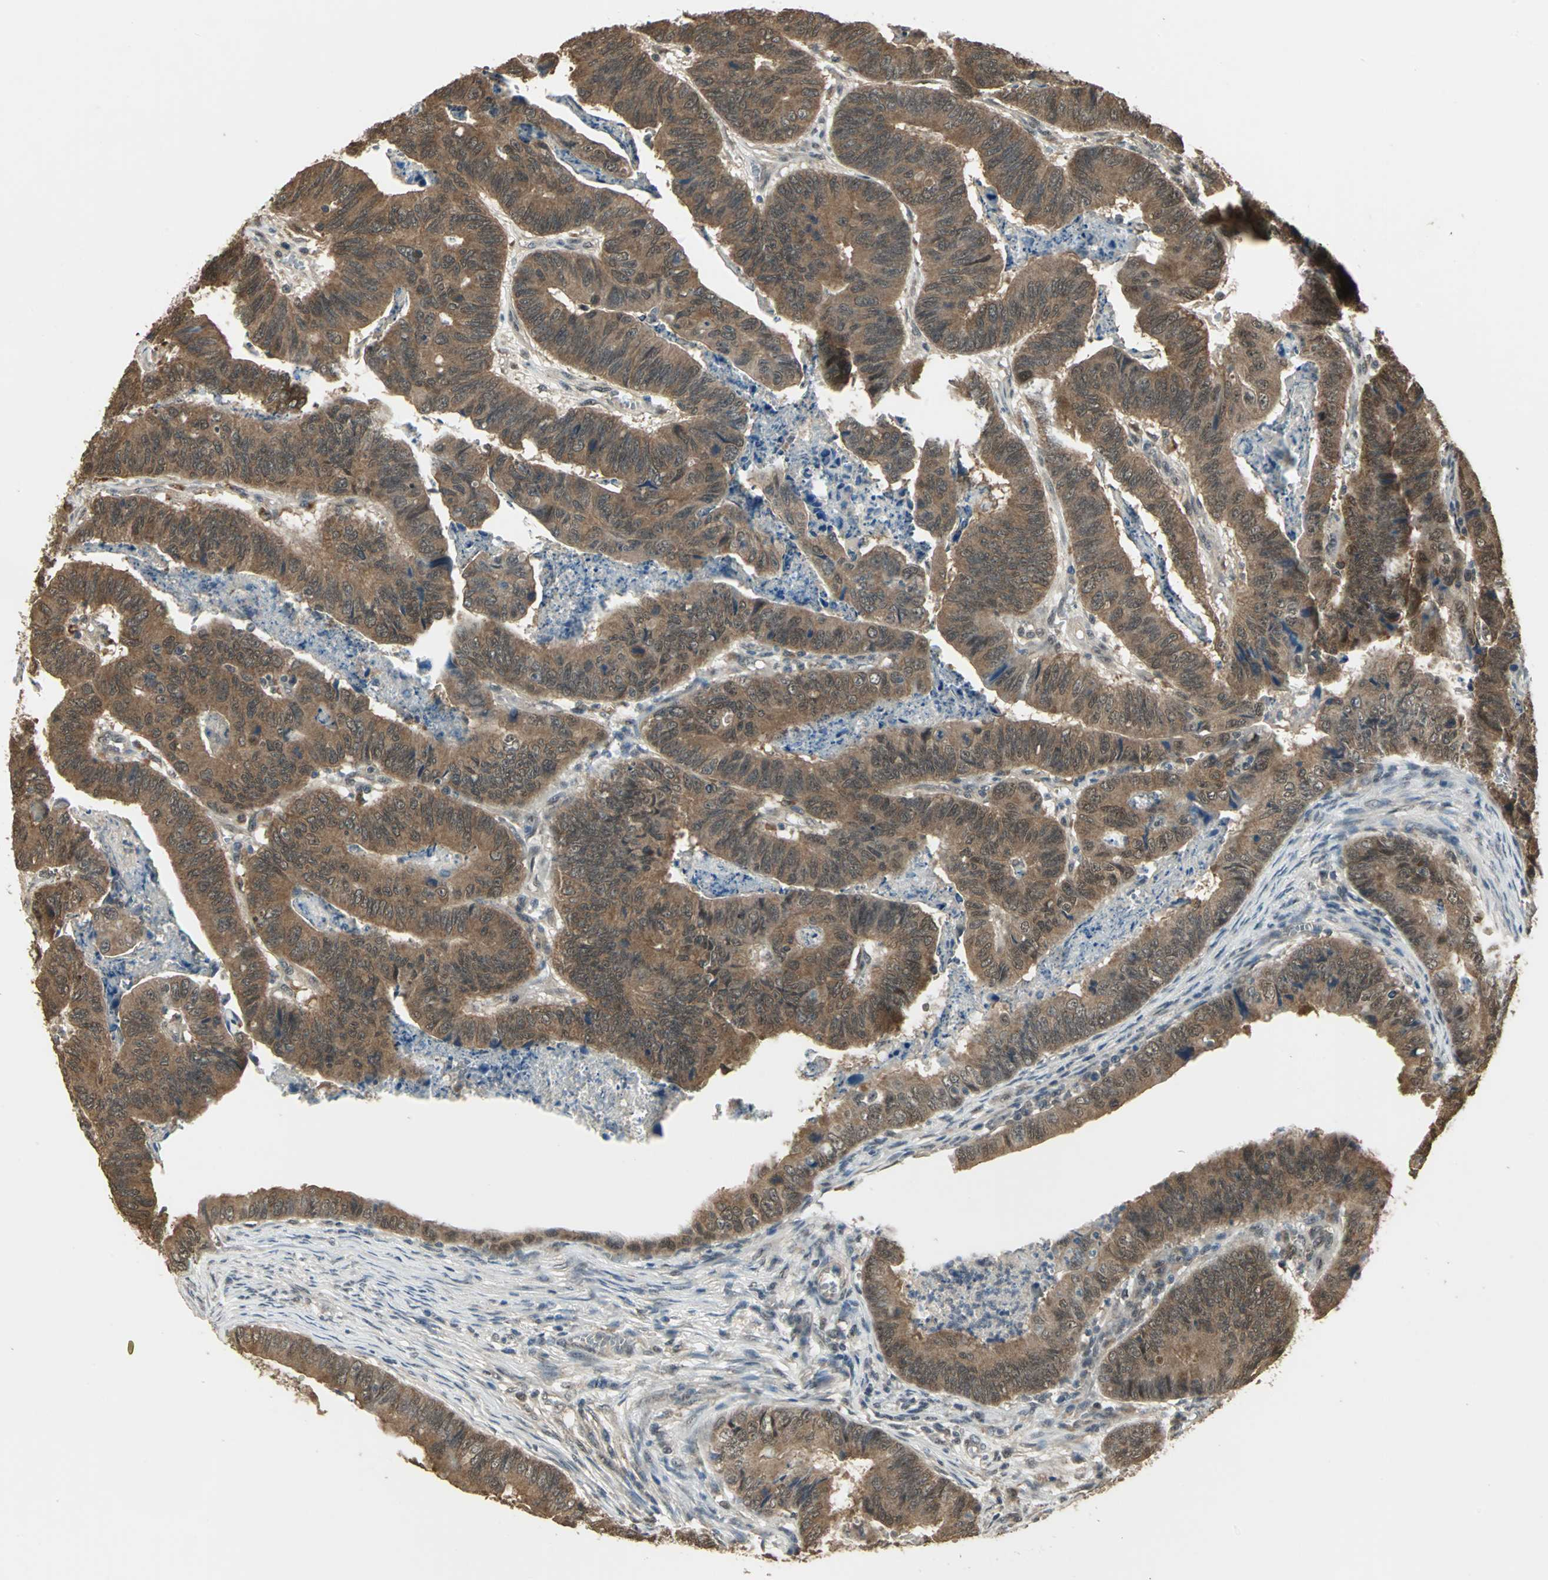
{"staining": {"intensity": "strong", "quantity": ">75%", "location": "cytoplasmic/membranous"}, "tissue": "stomach cancer", "cell_type": "Tumor cells", "image_type": "cancer", "snomed": [{"axis": "morphology", "description": "Adenocarcinoma, NOS"}, {"axis": "topography", "description": "Stomach, lower"}], "caption": "Human stomach adenocarcinoma stained for a protein (brown) shows strong cytoplasmic/membranous positive positivity in approximately >75% of tumor cells.", "gene": "UCHL5", "patient": {"sex": "male", "age": 77}}